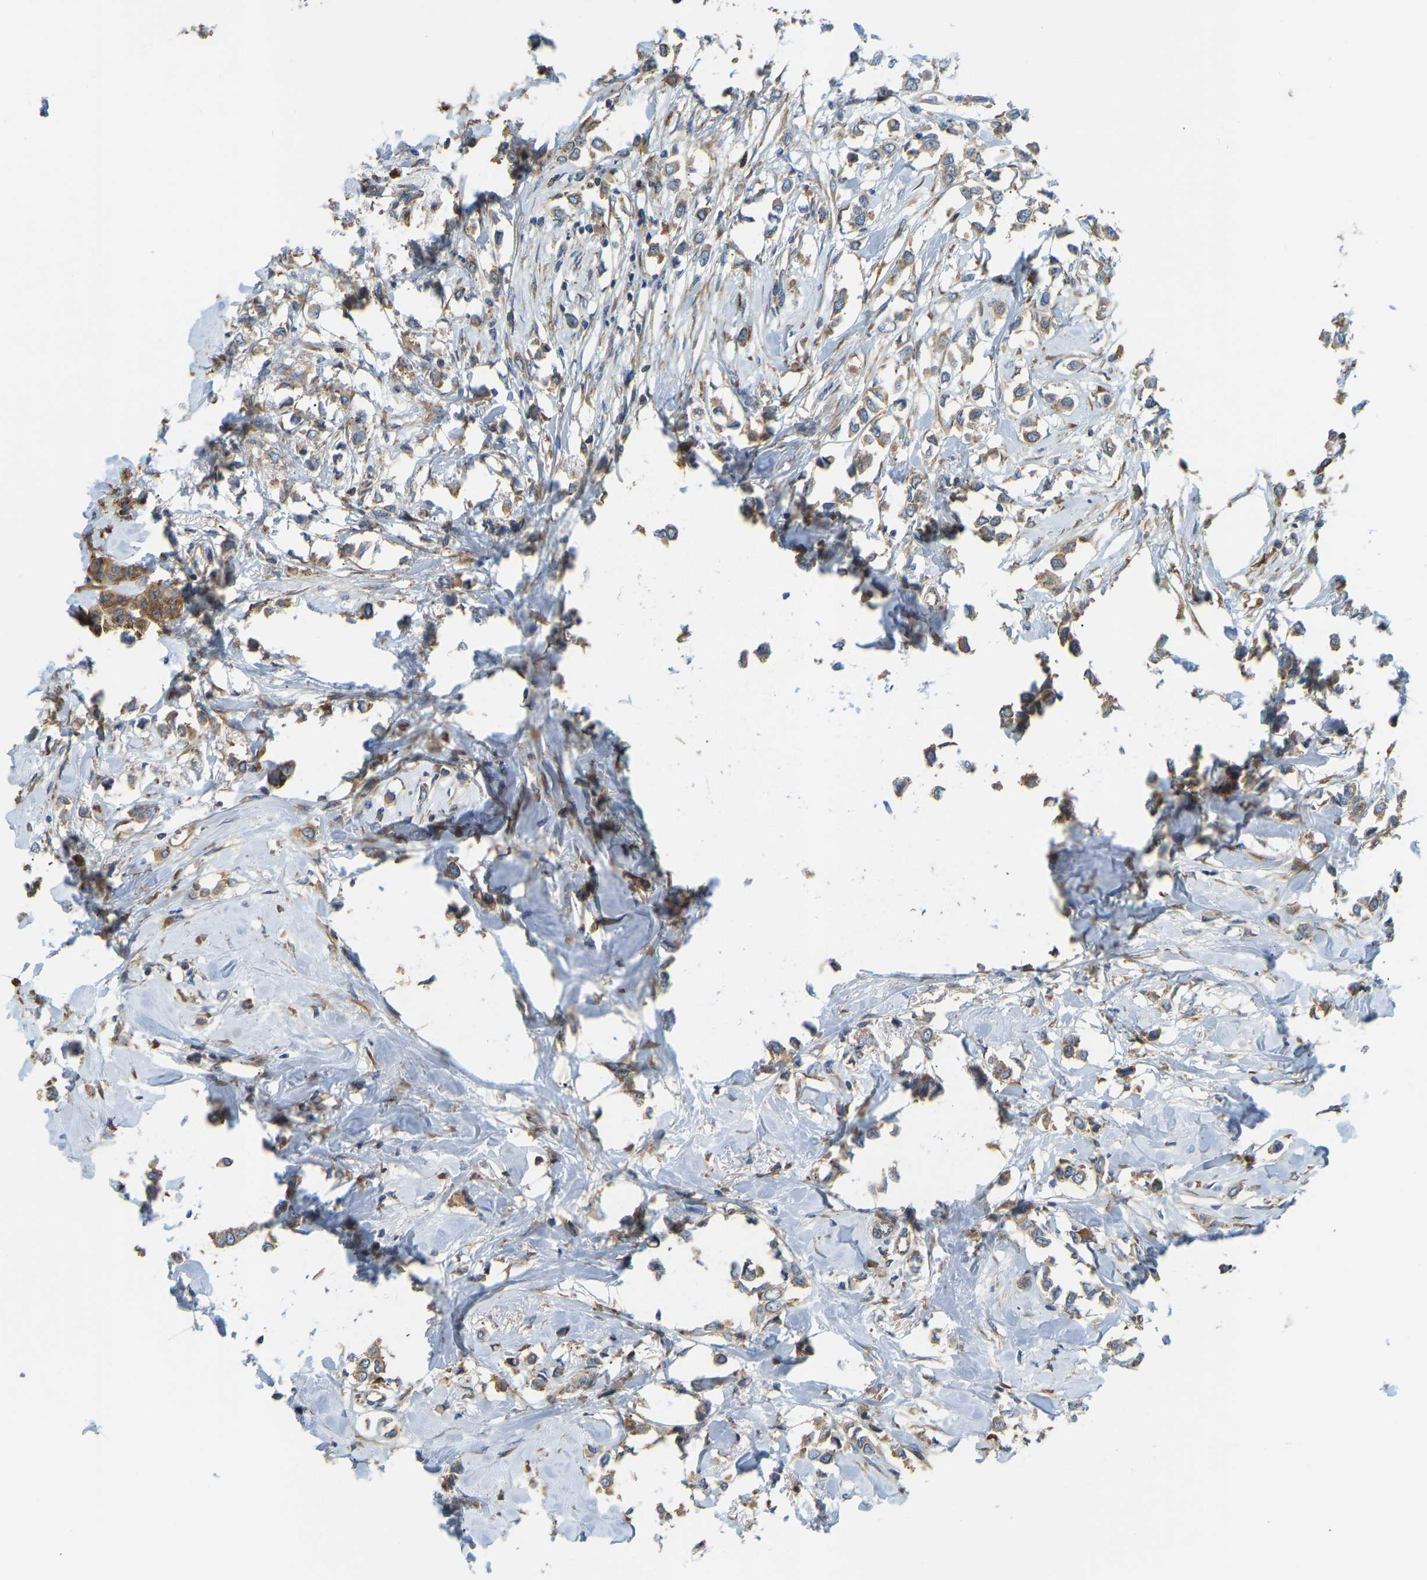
{"staining": {"intensity": "moderate", "quantity": ">75%", "location": "cytoplasmic/membranous"}, "tissue": "breast cancer", "cell_type": "Tumor cells", "image_type": "cancer", "snomed": [{"axis": "morphology", "description": "Lobular carcinoma"}, {"axis": "topography", "description": "Breast"}], "caption": "This is a micrograph of immunohistochemistry staining of breast lobular carcinoma, which shows moderate positivity in the cytoplasmic/membranous of tumor cells.", "gene": "RPS6KB2", "patient": {"sex": "female", "age": 51}}